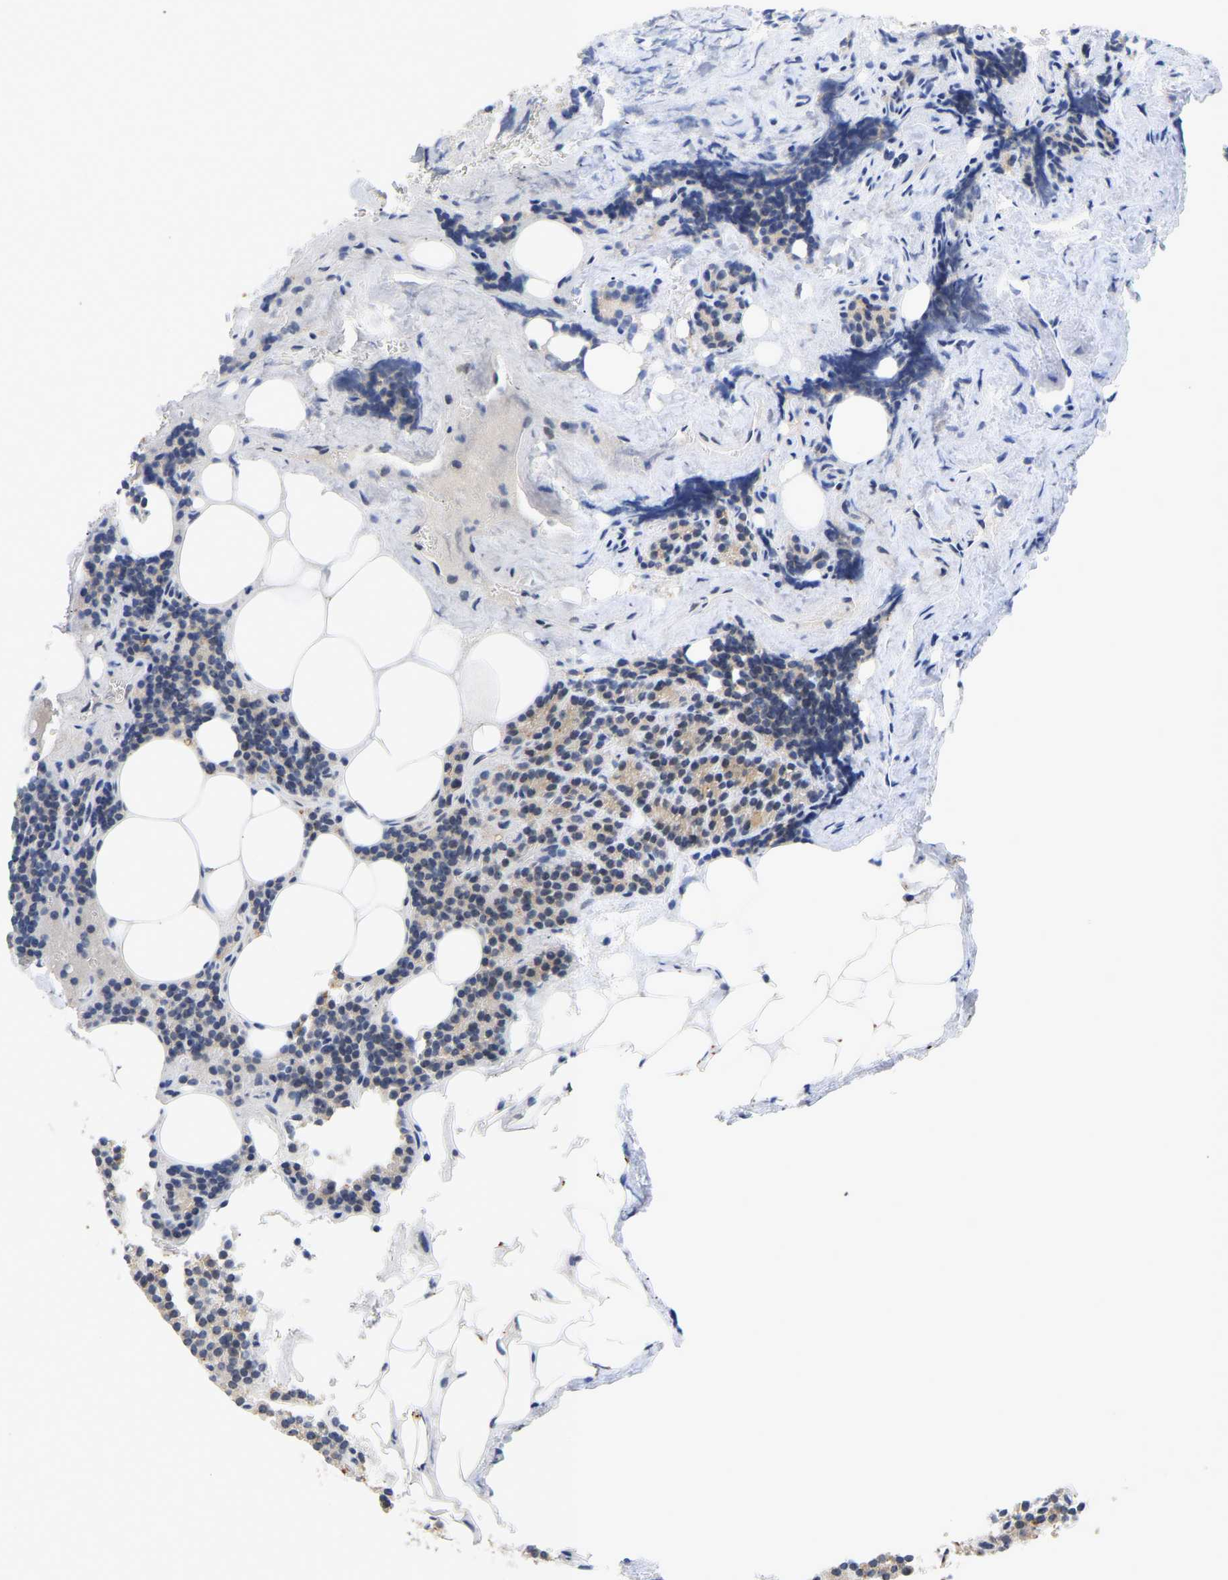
{"staining": {"intensity": "moderate", "quantity": ">75%", "location": "cytoplasmic/membranous,nuclear"}, "tissue": "parathyroid gland", "cell_type": "Glandular cells", "image_type": "normal", "snomed": [{"axis": "morphology", "description": "Normal tissue, NOS"}, {"axis": "morphology", "description": "Adenoma, NOS"}, {"axis": "topography", "description": "Parathyroid gland"}], "caption": "Protein staining of benign parathyroid gland exhibits moderate cytoplasmic/membranous,nuclear expression in approximately >75% of glandular cells.", "gene": "NLE1", "patient": {"sex": "female", "age": 43}}